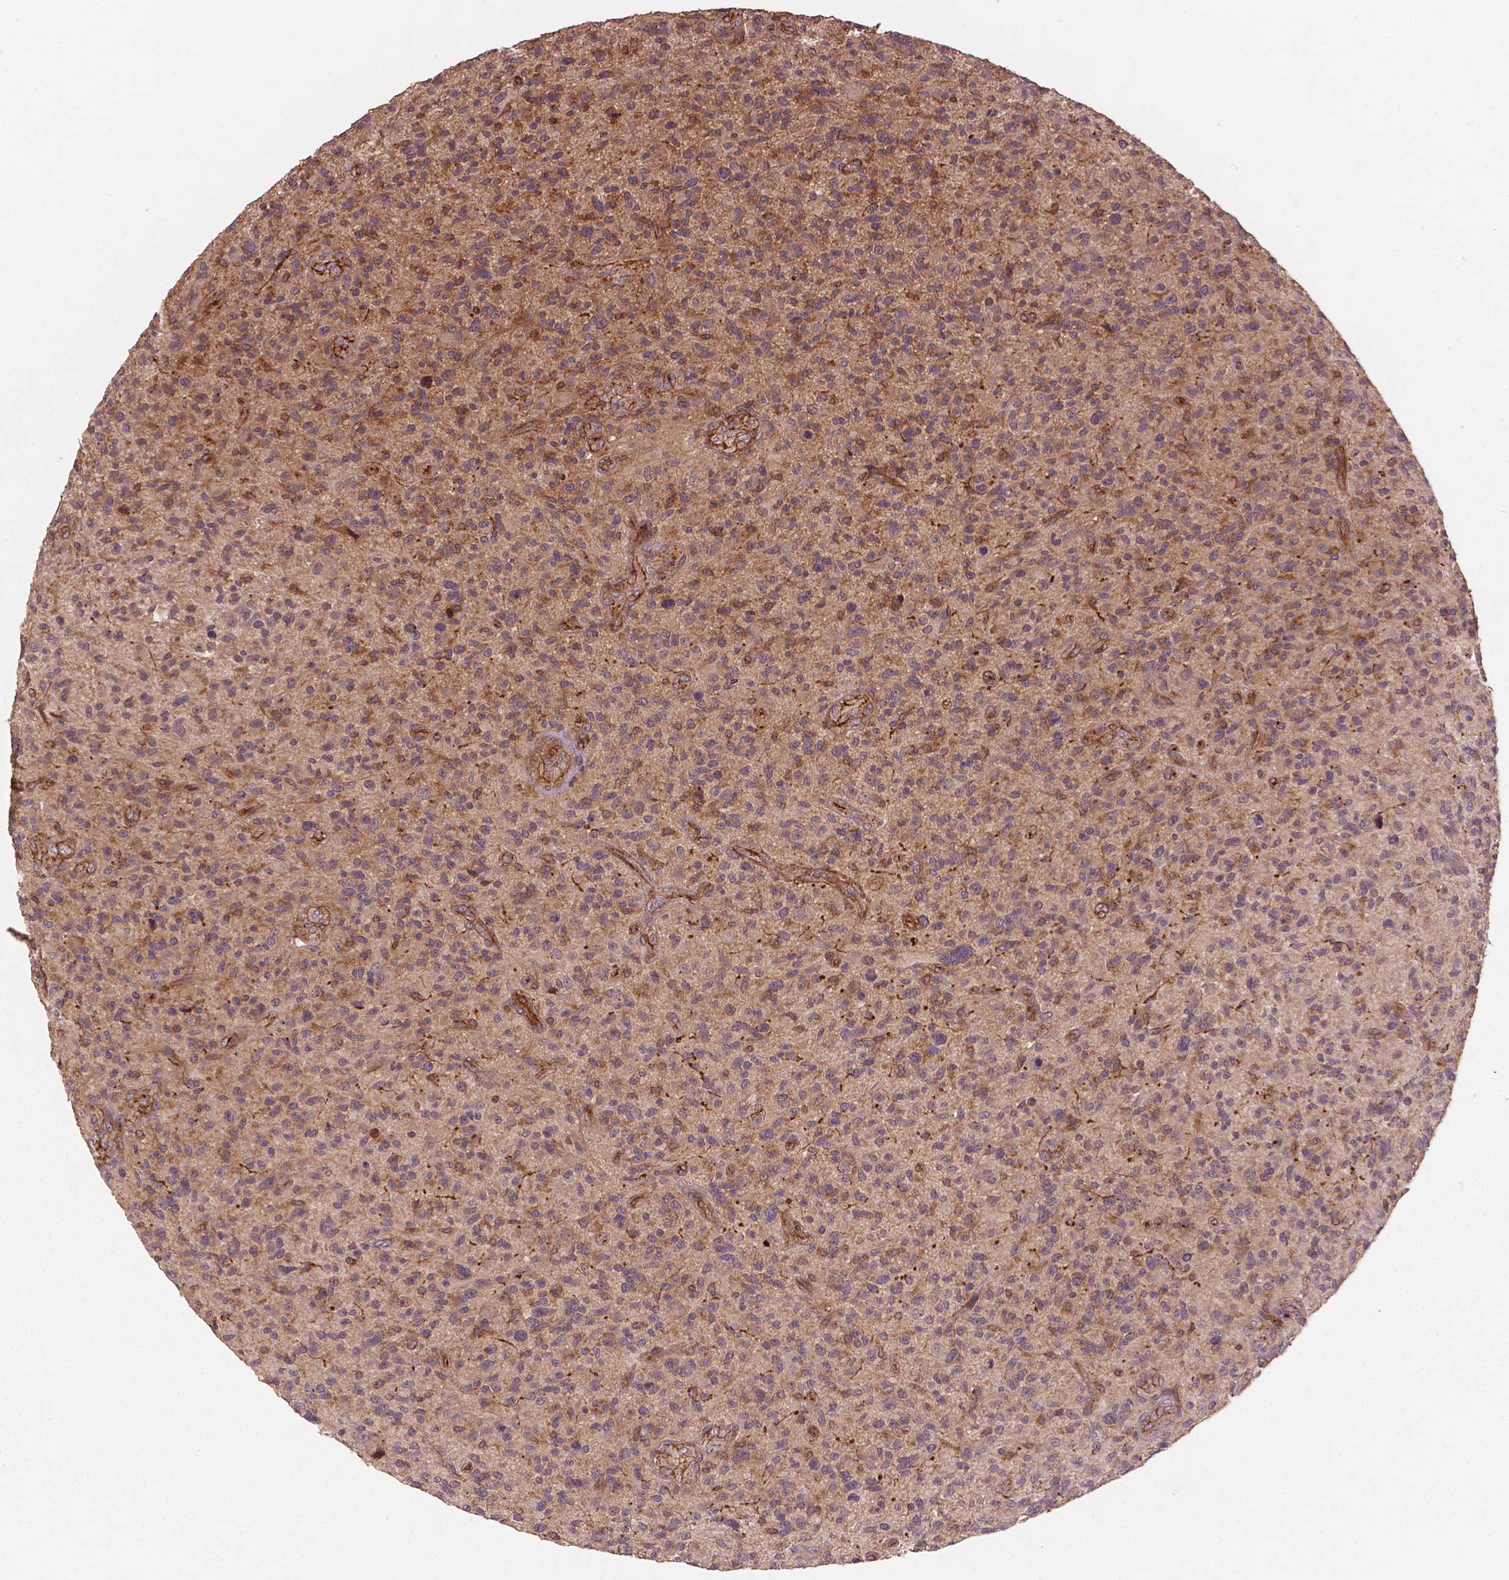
{"staining": {"intensity": "weak", "quantity": "<25%", "location": "cytoplasmic/membranous"}, "tissue": "glioma", "cell_type": "Tumor cells", "image_type": "cancer", "snomed": [{"axis": "morphology", "description": "Glioma, malignant, High grade"}, {"axis": "topography", "description": "Brain"}], "caption": "Immunohistochemical staining of malignant glioma (high-grade) demonstrates no significant staining in tumor cells.", "gene": "ZMYND19", "patient": {"sex": "male", "age": 47}}